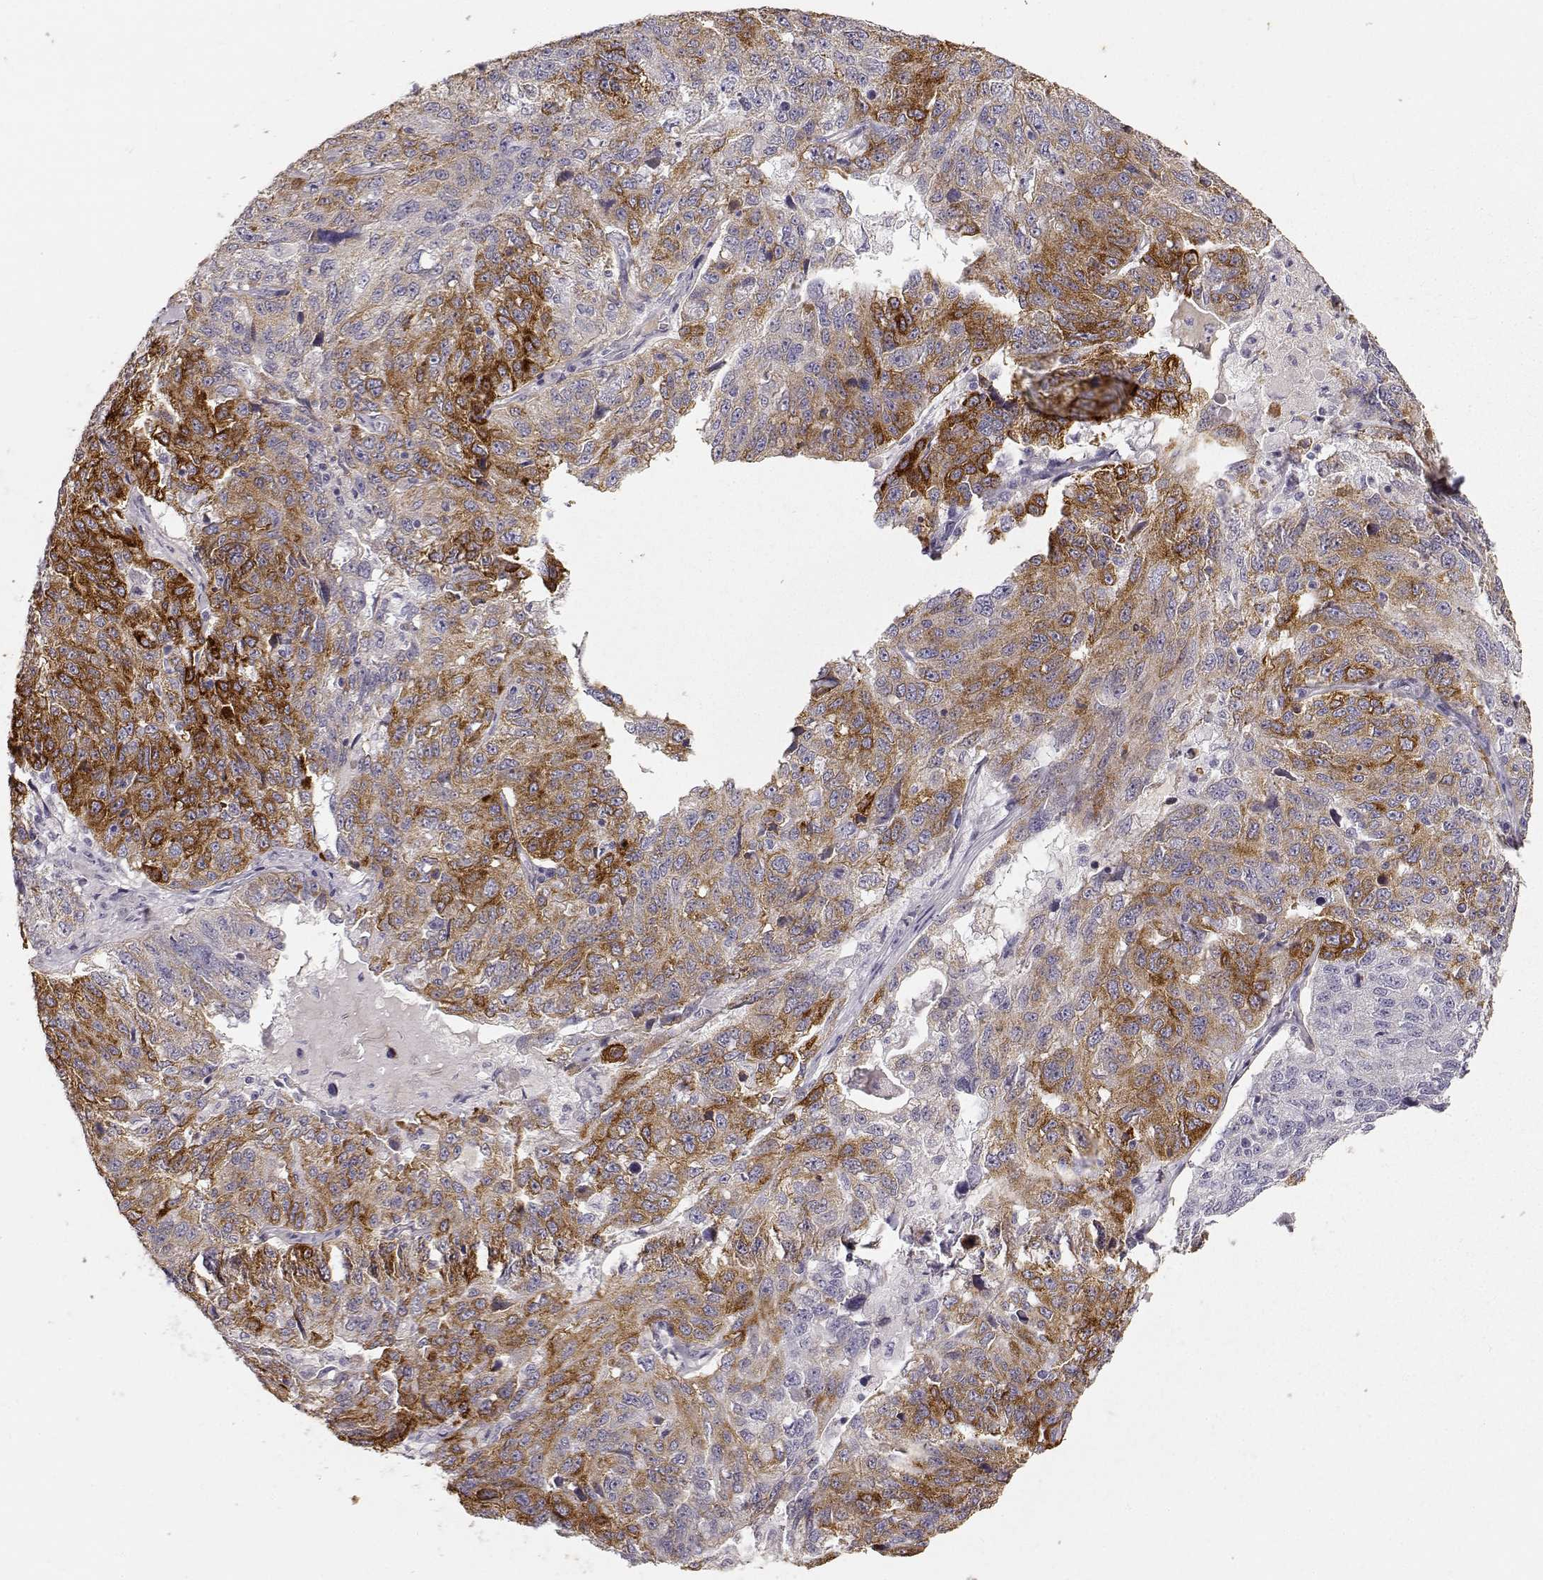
{"staining": {"intensity": "strong", "quantity": "<25%", "location": "cytoplasmic/membranous"}, "tissue": "ovarian cancer", "cell_type": "Tumor cells", "image_type": "cancer", "snomed": [{"axis": "morphology", "description": "Cystadenocarcinoma, serous, NOS"}, {"axis": "topography", "description": "Ovary"}], "caption": "Ovarian cancer (serous cystadenocarcinoma) stained for a protein (brown) shows strong cytoplasmic/membranous positive positivity in approximately <25% of tumor cells.", "gene": "LAMA5", "patient": {"sex": "female", "age": 71}}